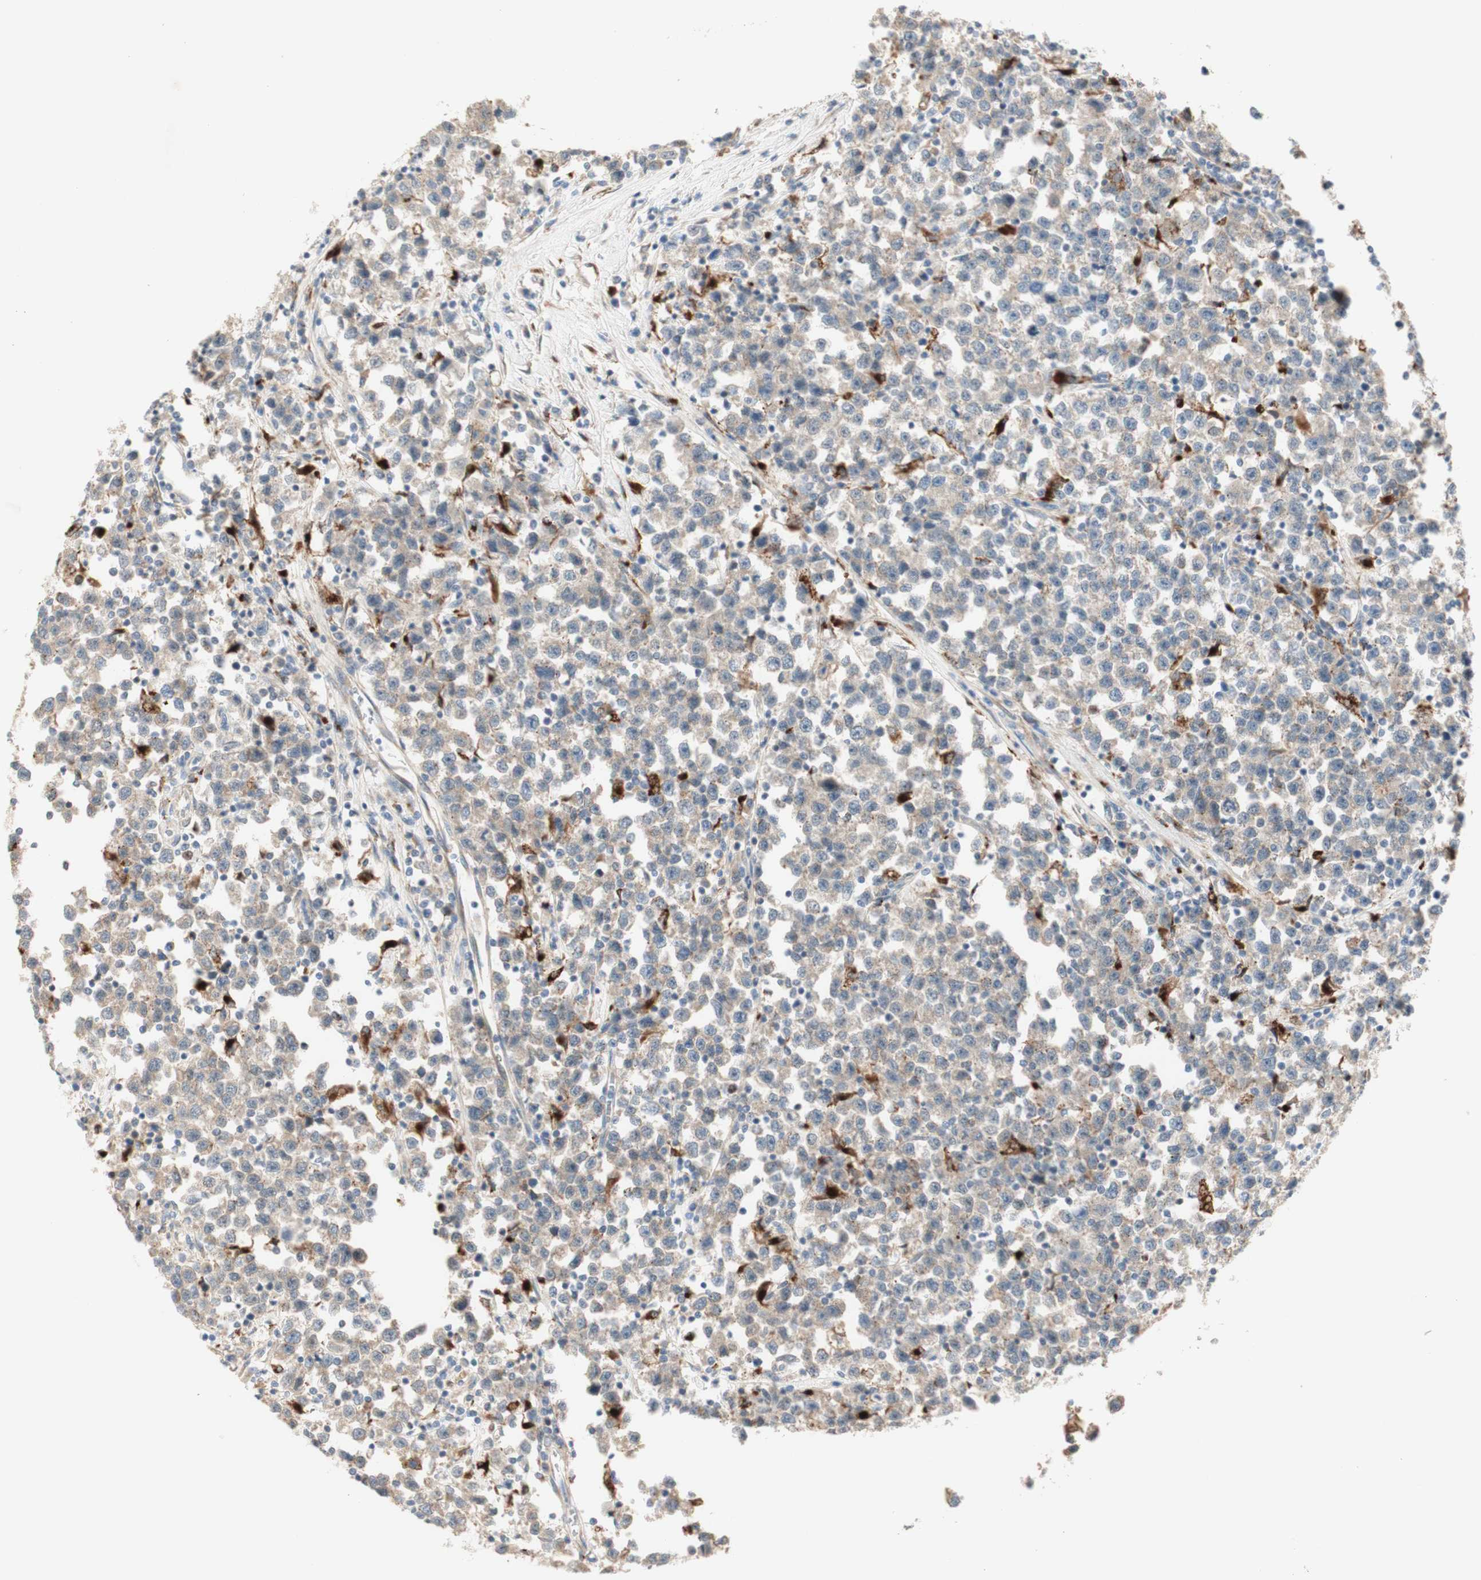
{"staining": {"intensity": "weak", "quantity": ">75%", "location": "cytoplasmic/membranous"}, "tissue": "testis cancer", "cell_type": "Tumor cells", "image_type": "cancer", "snomed": [{"axis": "morphology", "description": "Seminoma, NOS"}, {"axis": "topography", "description": "Testis"}], "caption": "Human testis cancer (seminoma) stained with a brown dye displays weak cytoplasmic/membranous positive positivity in approximately >75% of tumor cells.", "gene": "GAPT", "patient": {"sex": "male", "age": 43}}